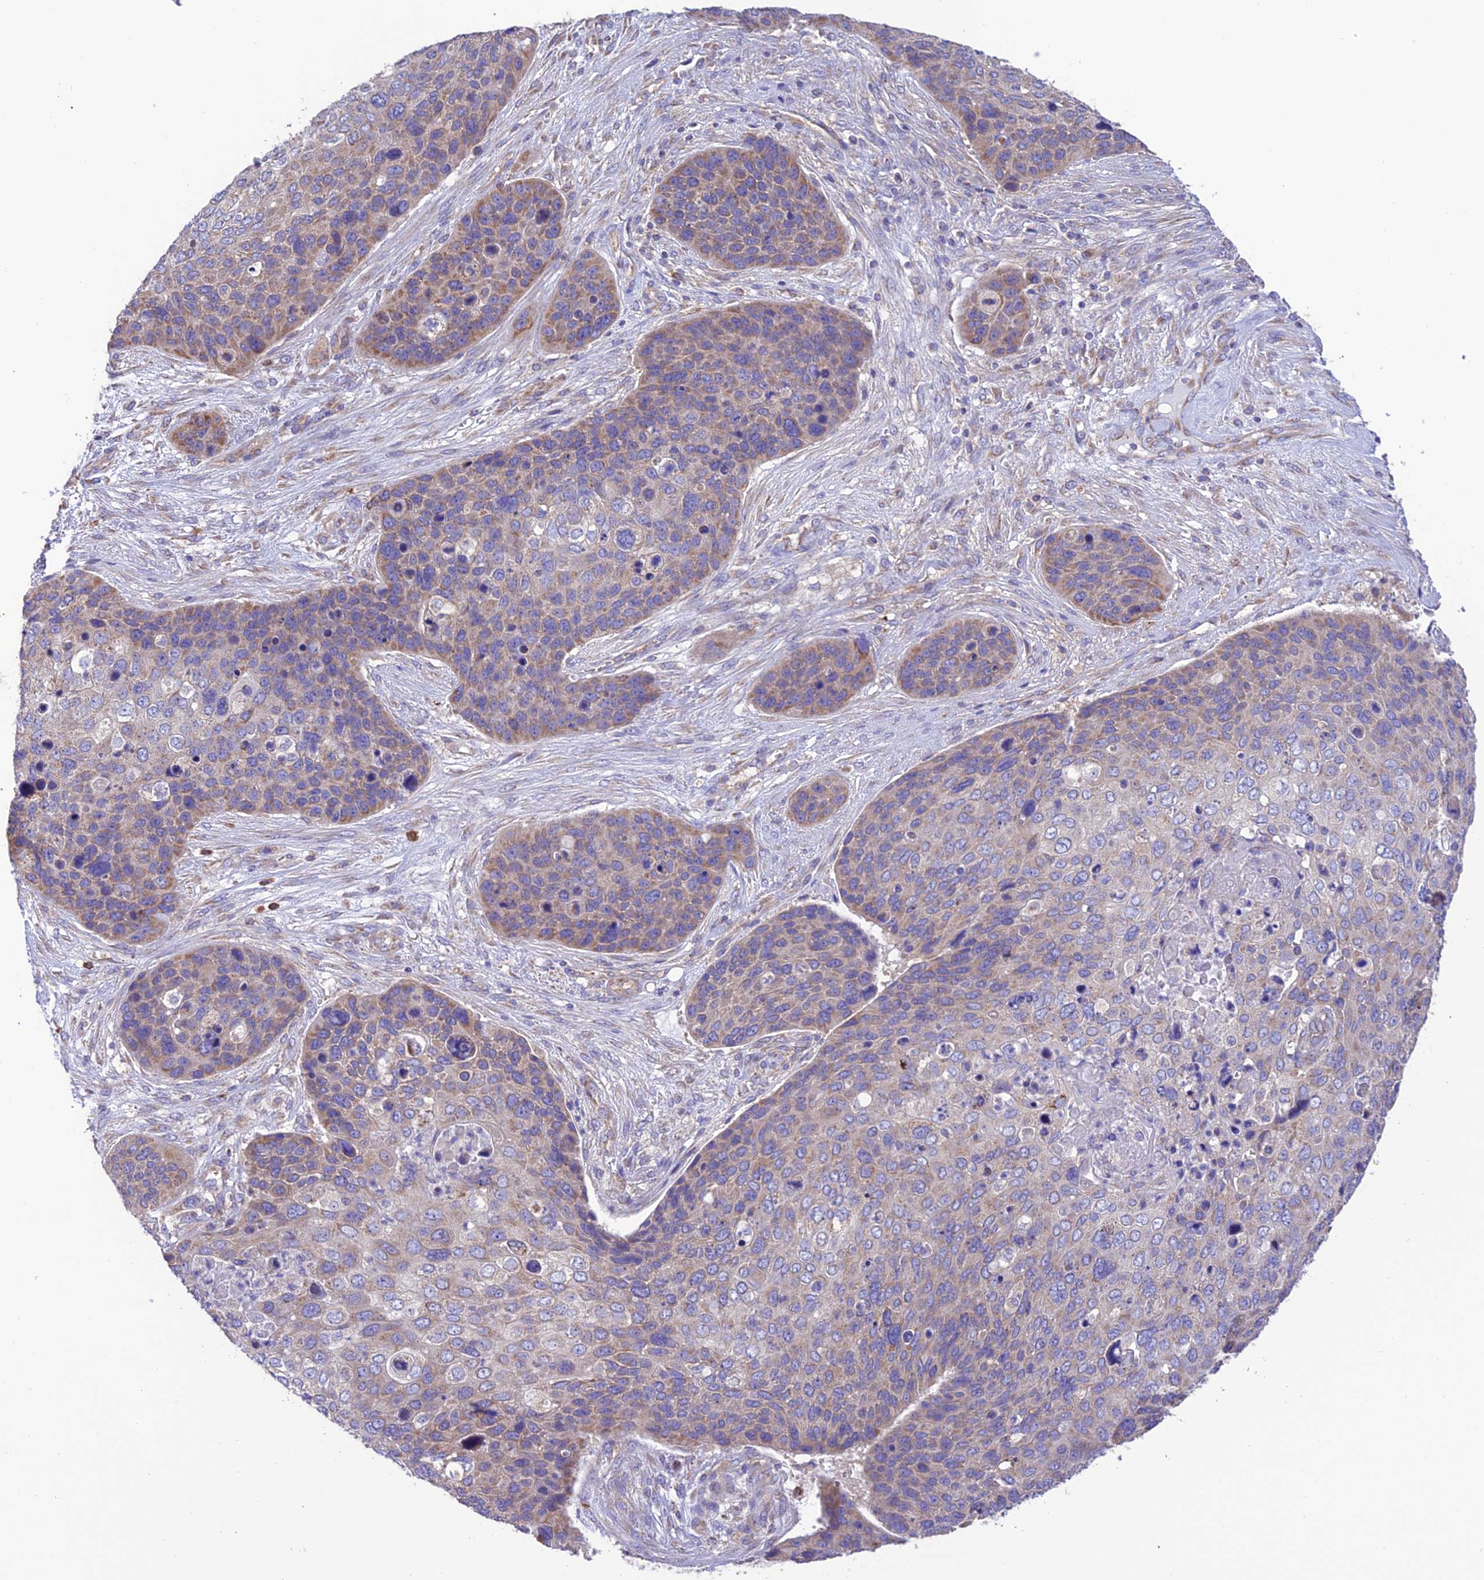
{"staining": {"intensity": "moderate", "quantity": "<25%", "location": "cytoplasmic/membranous"}, "tissue": "skin cancer", "cell_type": "Tumor cells", "image_type": "cancer", "snomed": [{"axis": "morphology", "description": "Basal cell carcinoma"}, {"axis": "topography", "description": "Skin"}], "caption": "Skin basal cell carcinoma tissue exhibits moderate cytoplasmic/membranous expression in about <25% of tumor cells The staining was performed using DAB, with brown indicating positive protein expression. Nuclei are stained blue with hematoxylin.", "gene": "MAP3K12", "patient": {"sex": "female", "age": 74}}